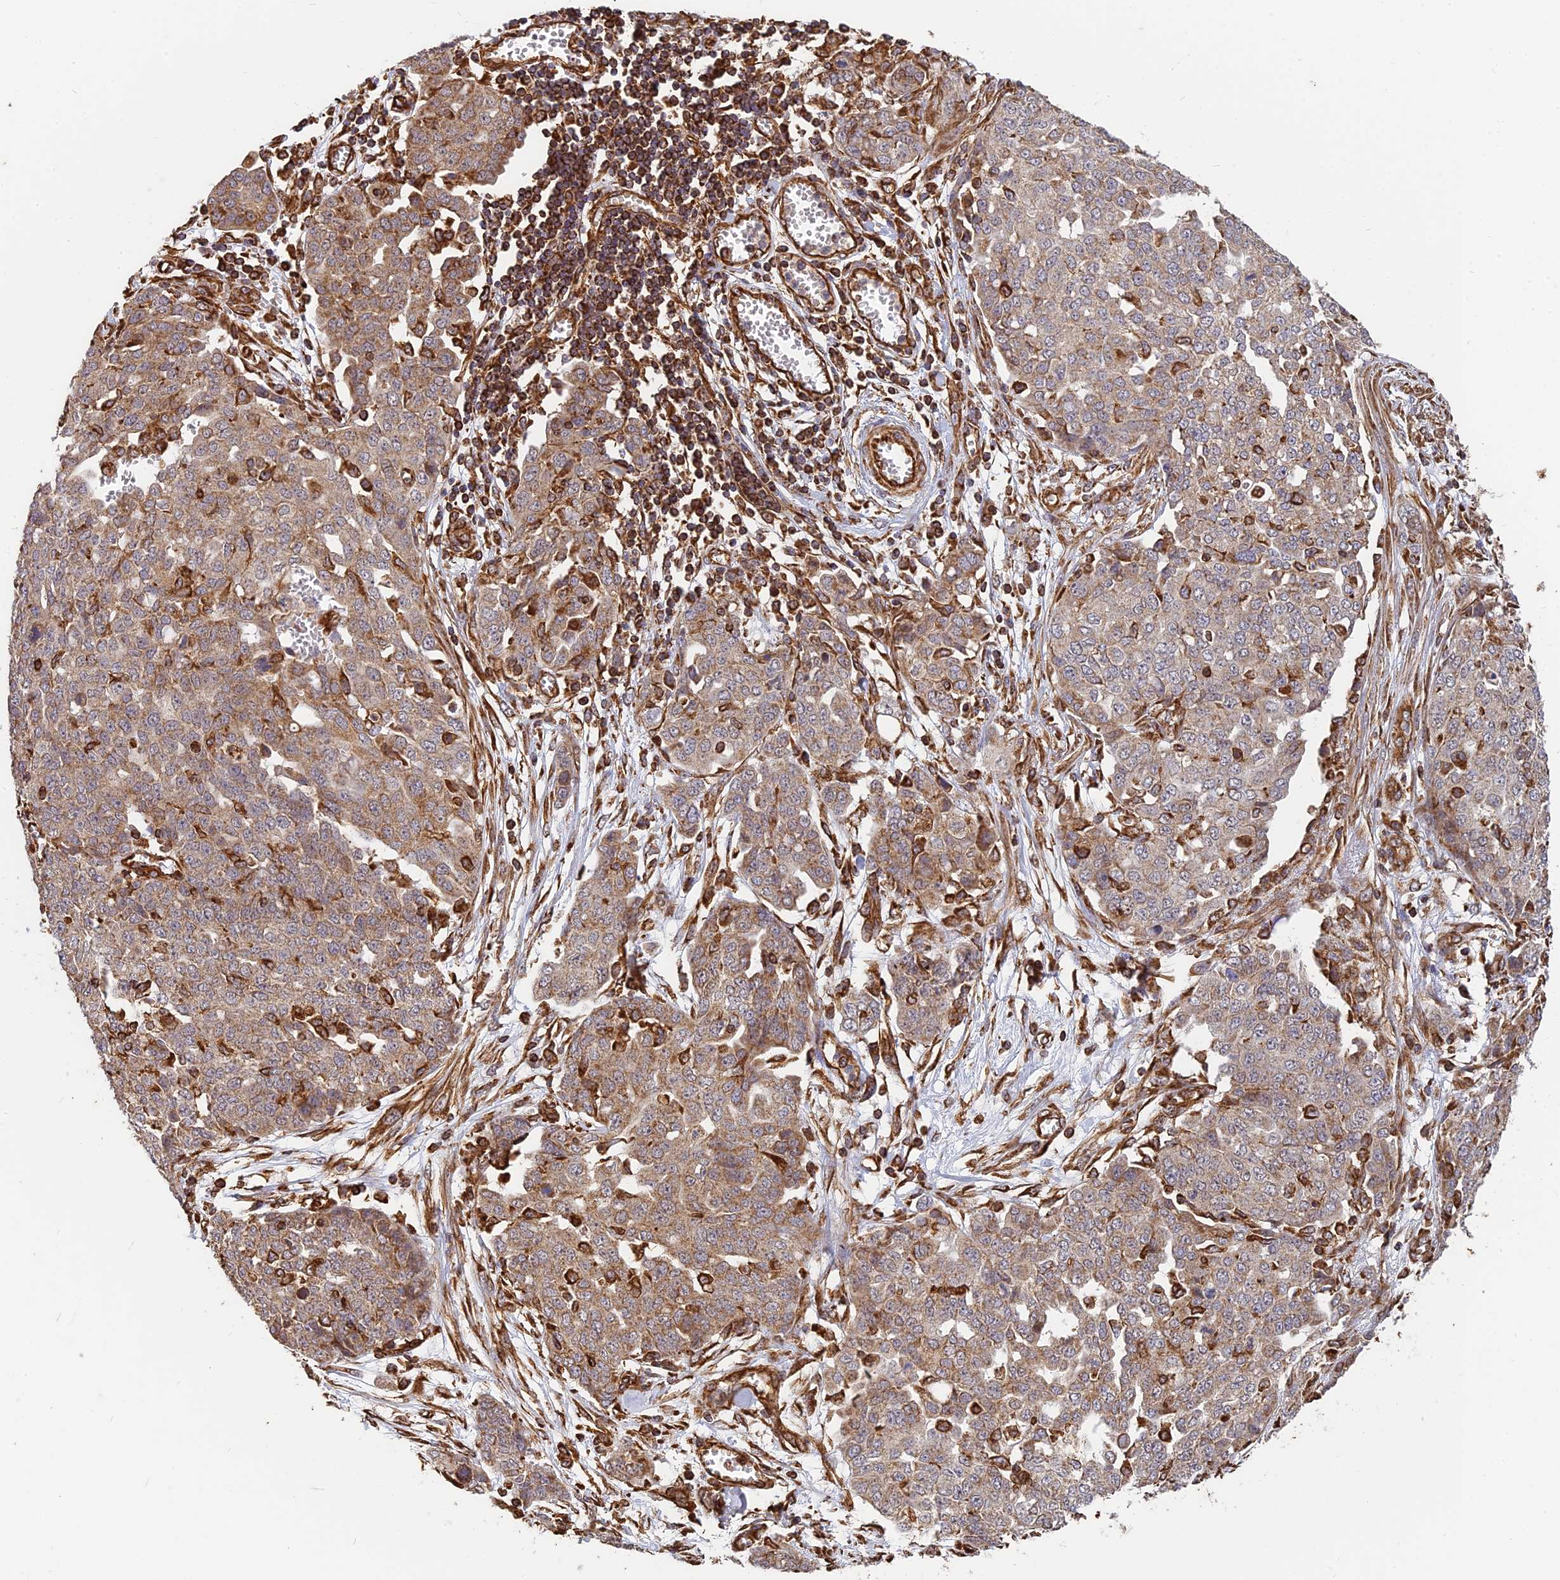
{"staining": {"intensity": "moderate", "quantity": ">75%", "location": "cytoplasmic/membranous"}, "tissue": "ovarian cancer", "cell_type": "Tumor cells", "image_type": "cancer", "snomed": [{"axis": "morphology", "description": "Cystadenocarcinoma, serous, NOS"}, {"axis": "topography", "description": "Soft tissue"}, {"axis": "topography", "description": "Ovary"}], "caption": "A medium amount of moderate cytoplasmic/membranous staining is present in about >75% of tumor cells in ovarian cancer (serous cystadenocarcinoma) tissue. (DAB = brown stain, brightfield microscopy at high magnification).", "gene": "DSTYK", "patient": {"sex": "female", "age": 57}}